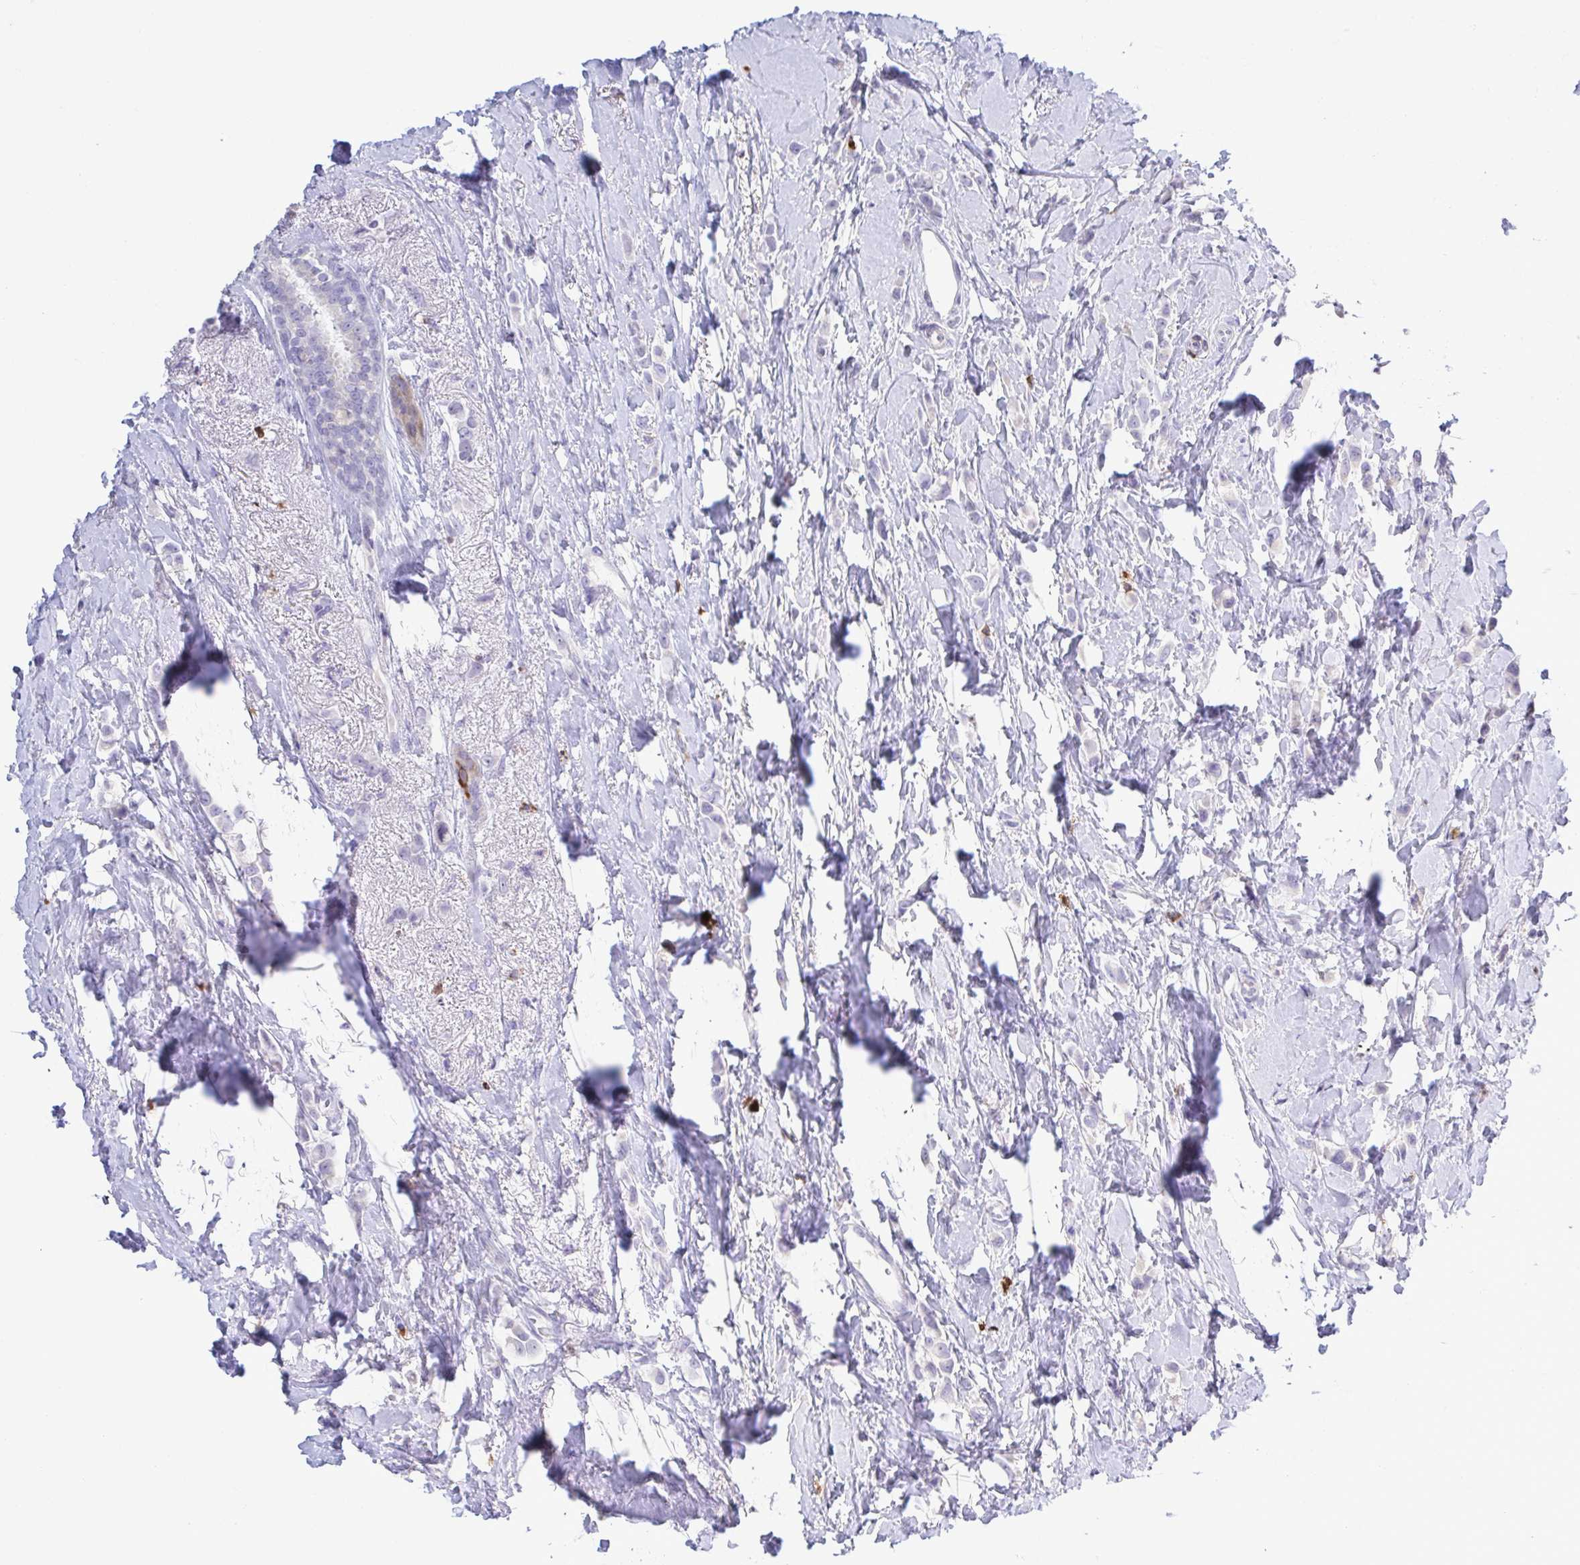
{"staining": {"intensity": "negative", "quantity": "none", "location": "none"}, "tissue": "breast cancer", "cell_type": "Tumor cells", "image_type": "cancer", "snomed": [{"axis": "morphology", "description": "Lobular carcinoma"}, {"axis": "topography", "description": "Breast"}], "caption": "This is an immunohistochemistry (IHC) micrograph of human breast cancer (lobular carcinoma). There is no expression in tumor cells.", "gene": "PGLYRP1", "patient": {"sex": "female", "age": 66}}